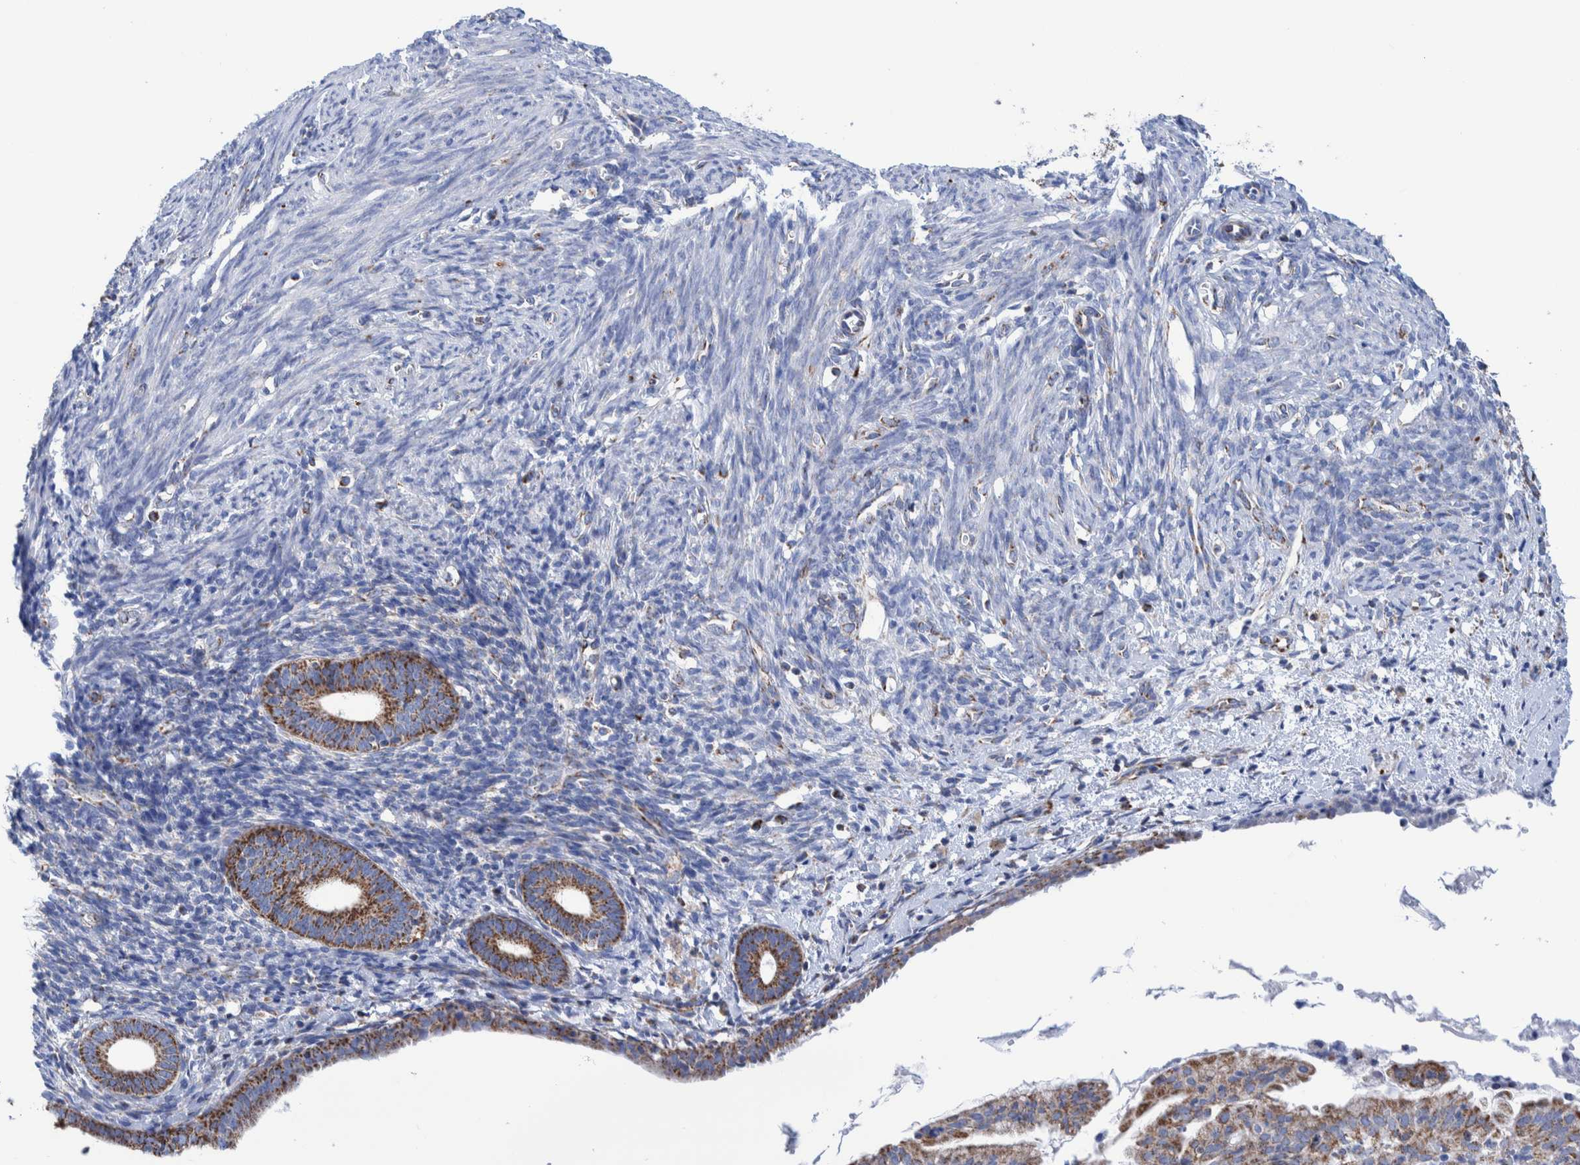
{"staining": {"intensity": "negative", "quantity": "none", "location": "none"}, "tissue": "endometrium", "cell_type": "Cells in endometrial stroma", "image_type": "normal", "snomed": [{"axis": "morphology", "description": "Normal tissue, NOS"}, {"axis": "morphology", "description": "Adenocarcinoma, NOS"}, {"axis": "topography", "description": "Endometrium"}], "caption": "A high-resolution image shows immunohistochemistry staining of benign endometrium, which displays no significant positivity in cells in endometrial stroma.", "gene": "DECR1", "patient": {"sex": "female", "age": 57}}